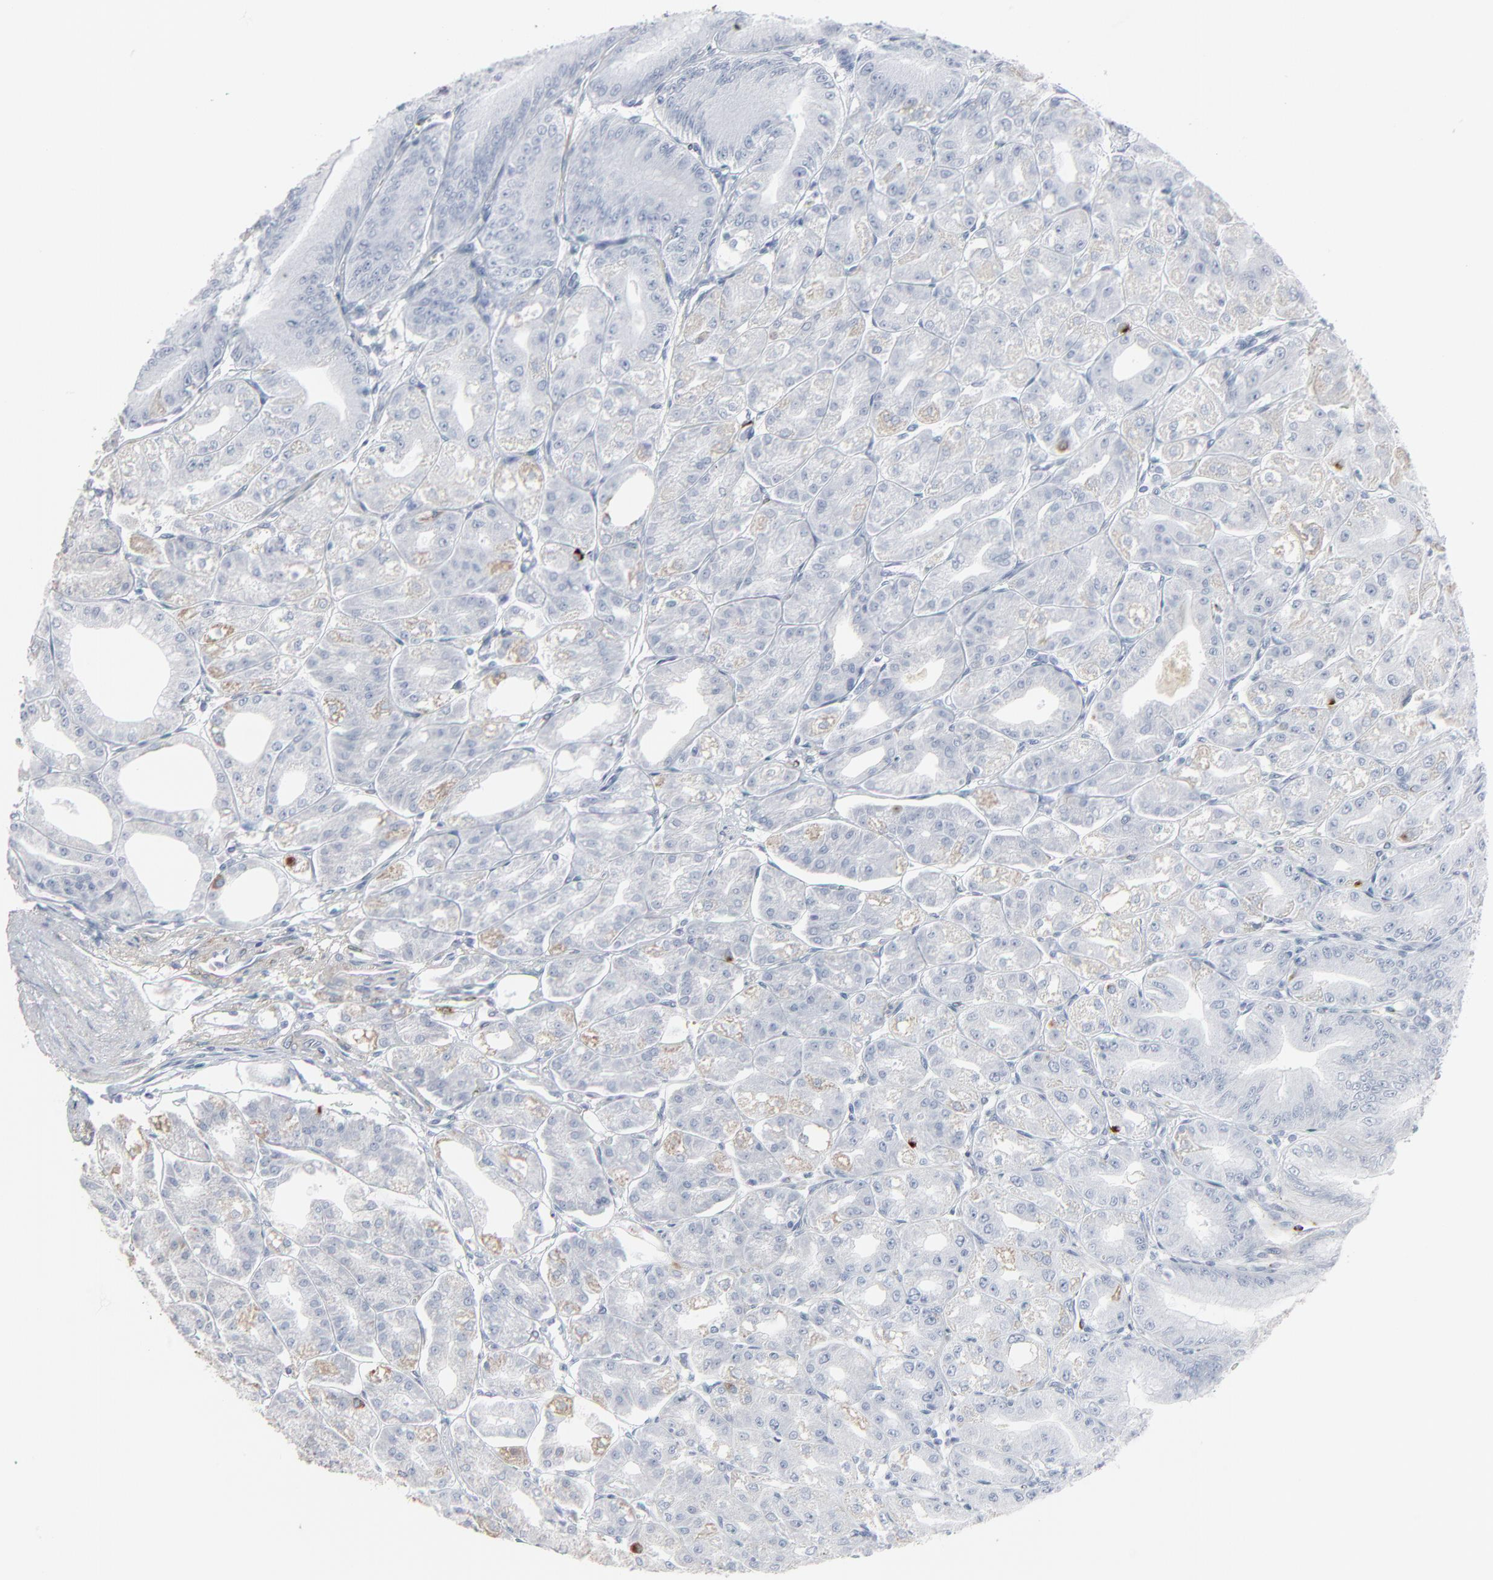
{"staining": {"intensity": "moderate", "quantity": "<25%", "location": "cytoplasmic/membranous"}, "tissue": "stomach", "cell_type": "Glandular cells", "image_type": "normal", "snomed": [{"axis": "morphology", "description": "Normal tissue, NOS"}, {"axis": "topography", "description": "Stomach, lower"}], "caption": "Immunohistochemistry staining of normal stomach, which displays low levels of moderate cytoplasmic/membranous expression in about <25% of glandular cells indicating moderate cytoplasmic/membranous protein expression. The staining was performed using DAB (brown) for protein detection and nuclei were counterstained in hematoxylin (blue).", "gene": "BGN", "patient": {"sex": "male", "age": 71}}